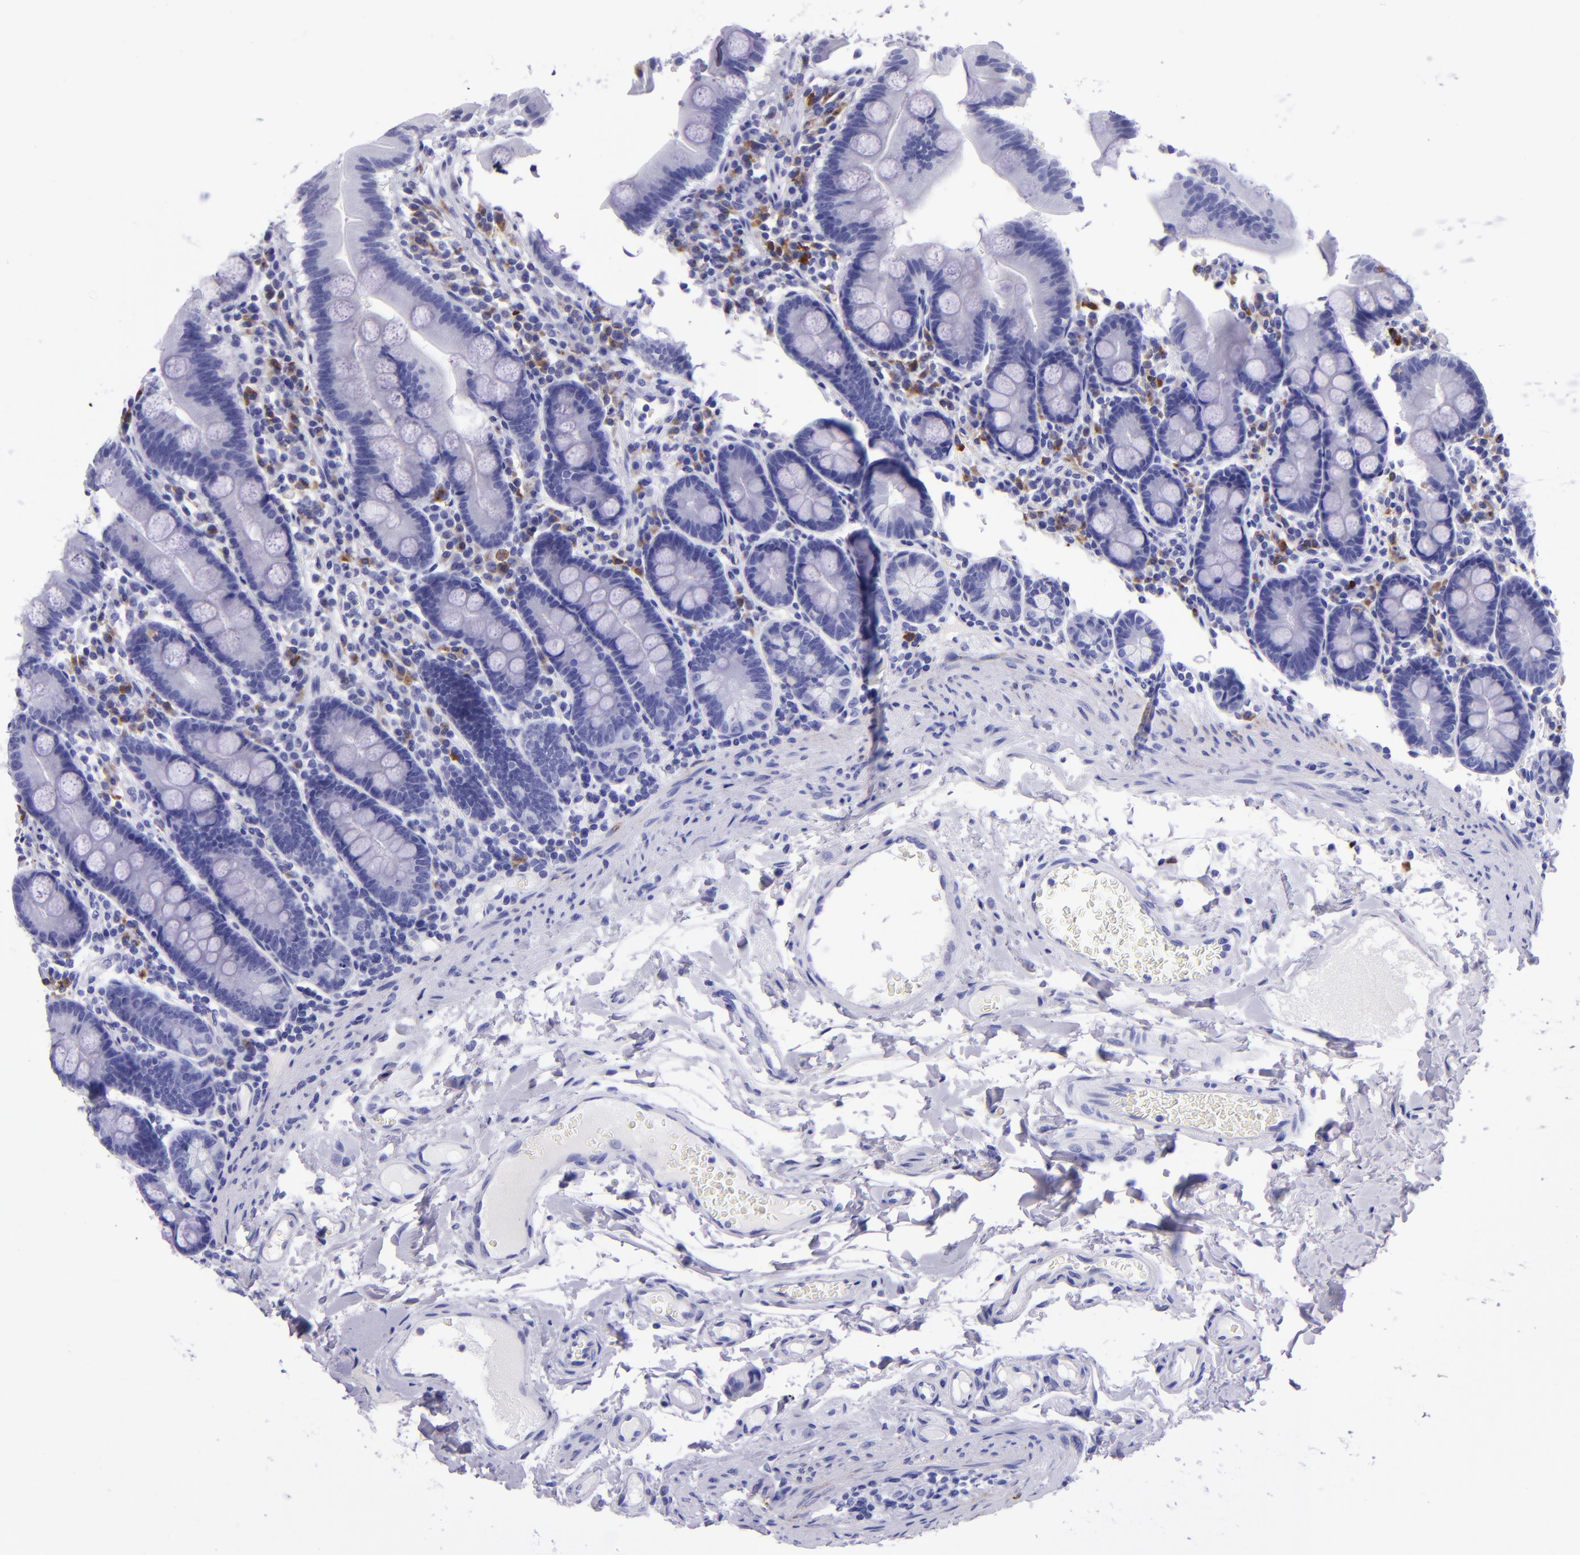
{"staining": {"intensity": "negative", "quantity": "none", "location": "none"}, "tissue": "duodenum", "cell_type": "Glandular cells", "image_type": "normal", "snomed": [{"axis": "morphology", "description": "Normal tissue, NOS"}, {"axis": "topography", "description": "Duodenum"}], "caption": "Immunohistochemistry photomicrograph of unremarkable duodenum: human duodenum stained with DAB (3,3'-diaminobenzidine) demonstrates no significant protein positivity in glandular cells.", "gene": "TYRP1", "patient": {"sex": "male", "age": 50}}